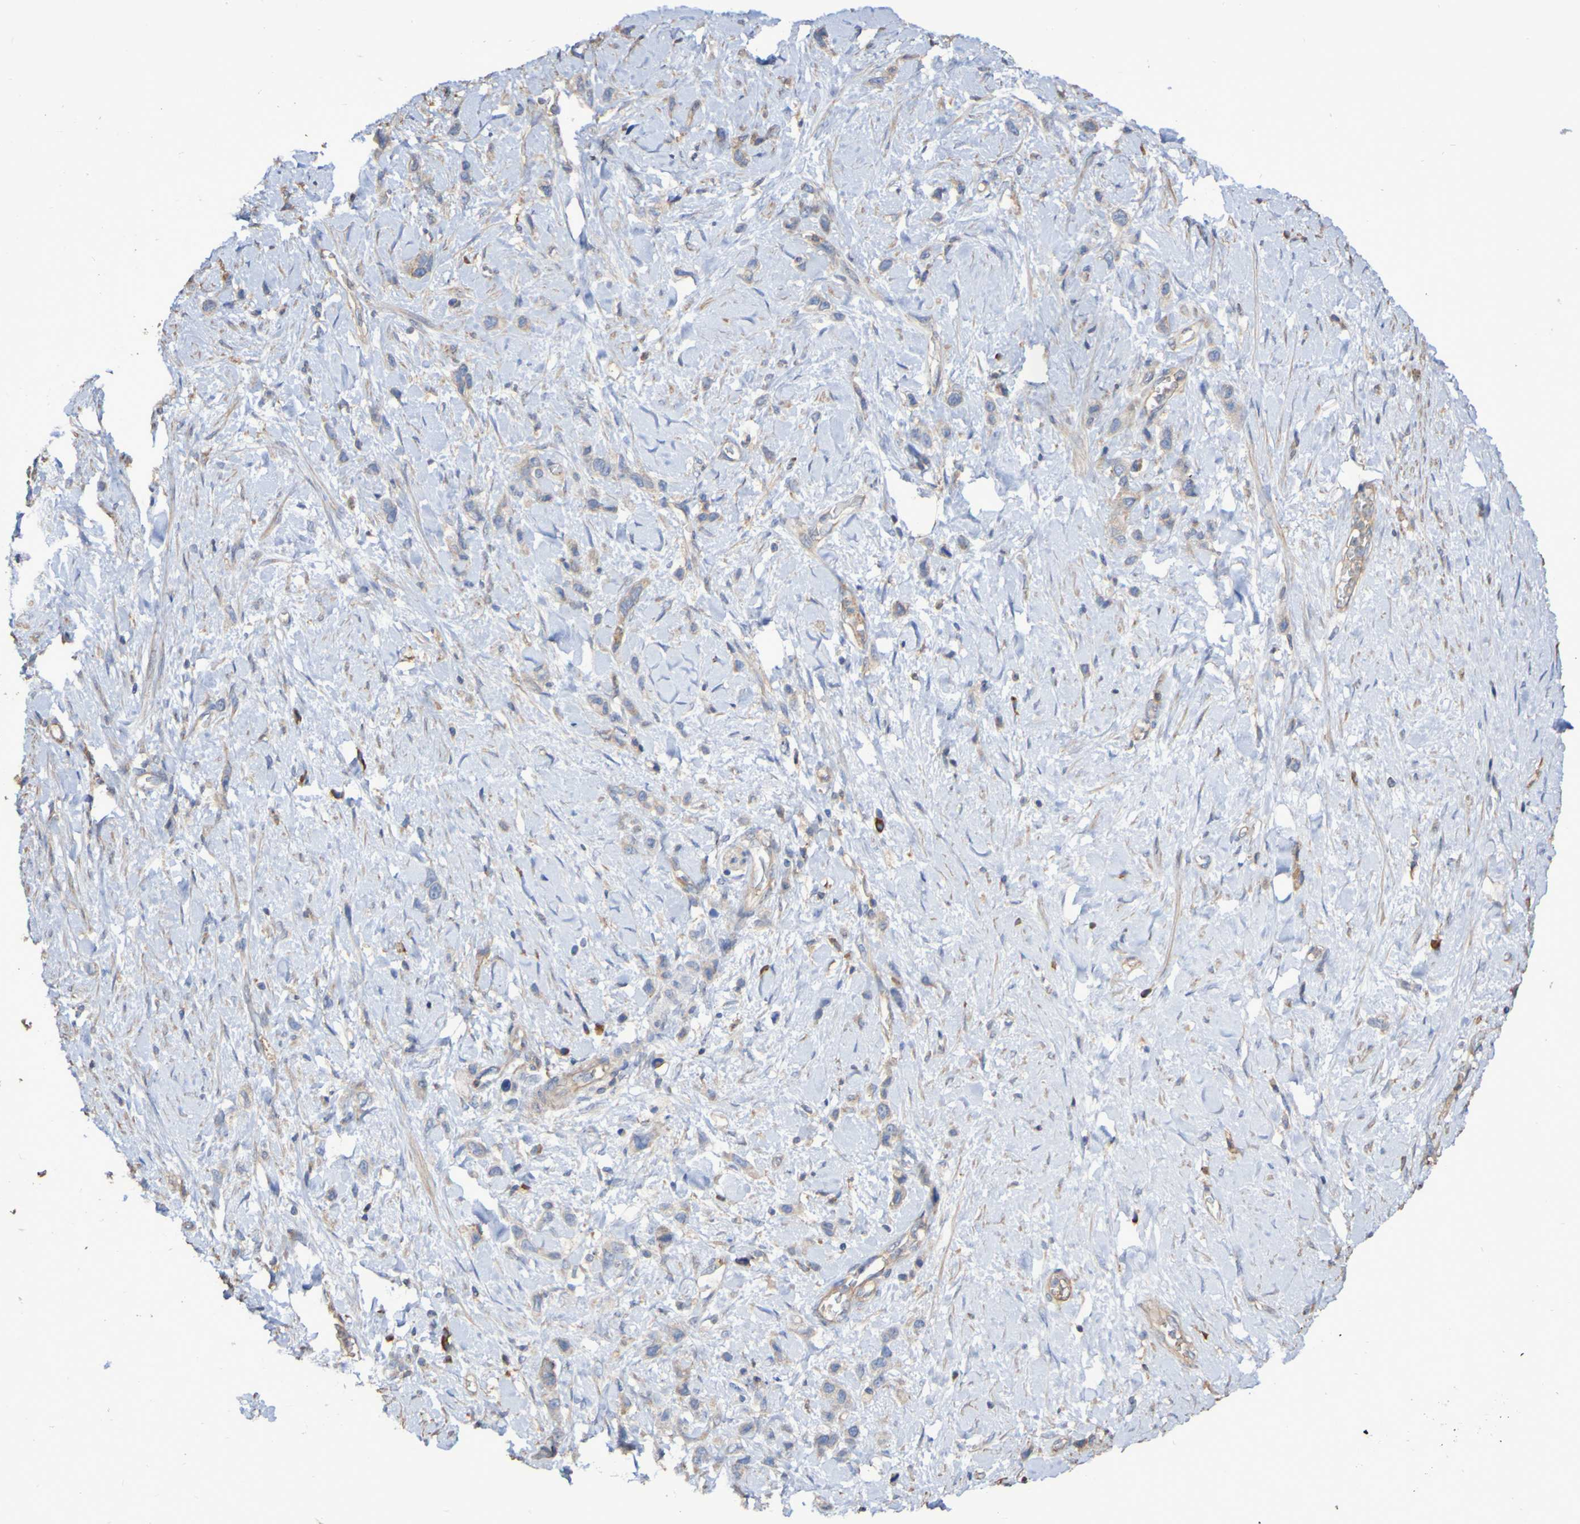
{"staining": {"intensity": "weak", "quantity": "<25%", "location": "cytoplasmic/membranous"}, "tissue": "stomach cancer", "cell_type": "Tumor cells", "image_type": "cancer", "snomed": [{"axis": "morphology", "description": "Adenocarcinoma, NOS"}, {"axis": "morphology", "description": "Adenocarcinoma, High grade"}, {"axis": "topography", "description": "Stomach, upper"}, {"axis": "topography", "description": "Stomach, lower"}], "caption": "DAB immunohistochemical staining of human adenocarcinoma (stomach) exhibits no significant positivity in tumor cells.", "gene": "SYNJ1", "patient": {"sex": "female", "age": 65}}